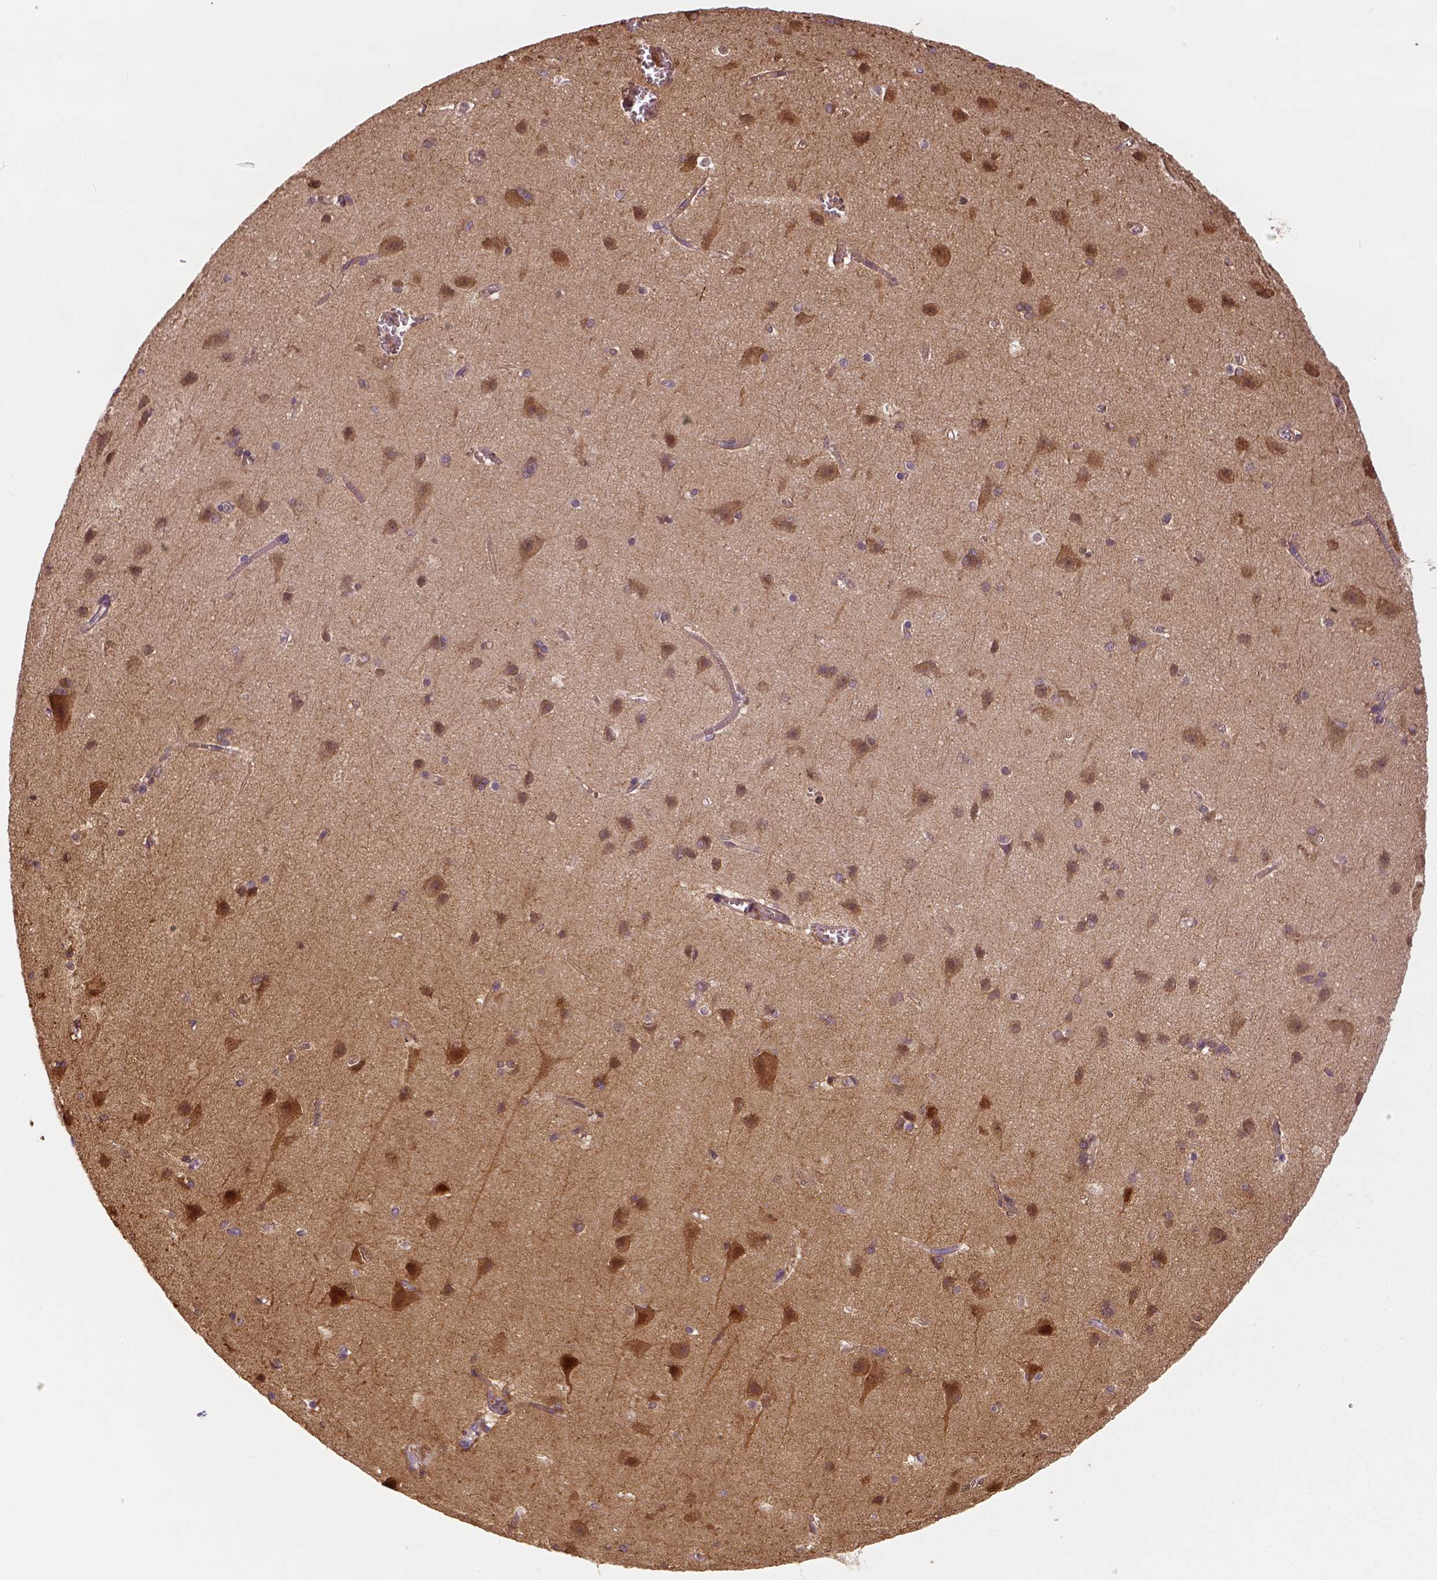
{"staining": {"intensity": "negative", "quantity": "none", "location": "none"}, "tissue": "cerebral cortex", "cell_type": "Endothelial cells", "image_type": "normal", "snomed": [{"axis": "morphology", "description": "Normal tissue, NOS"}, {"axis": "topography", "description": "Cerebral cortex"}], "caption": "The immunohistochemistry (IHC) image has no significant staining in endothelial cells of cerebral cortex. (DAB immunohistochemistry (IHC) with hematoxylin counter stain).", "gene": "NECAB1", "patient": {"sex": "male", "age": 37}}